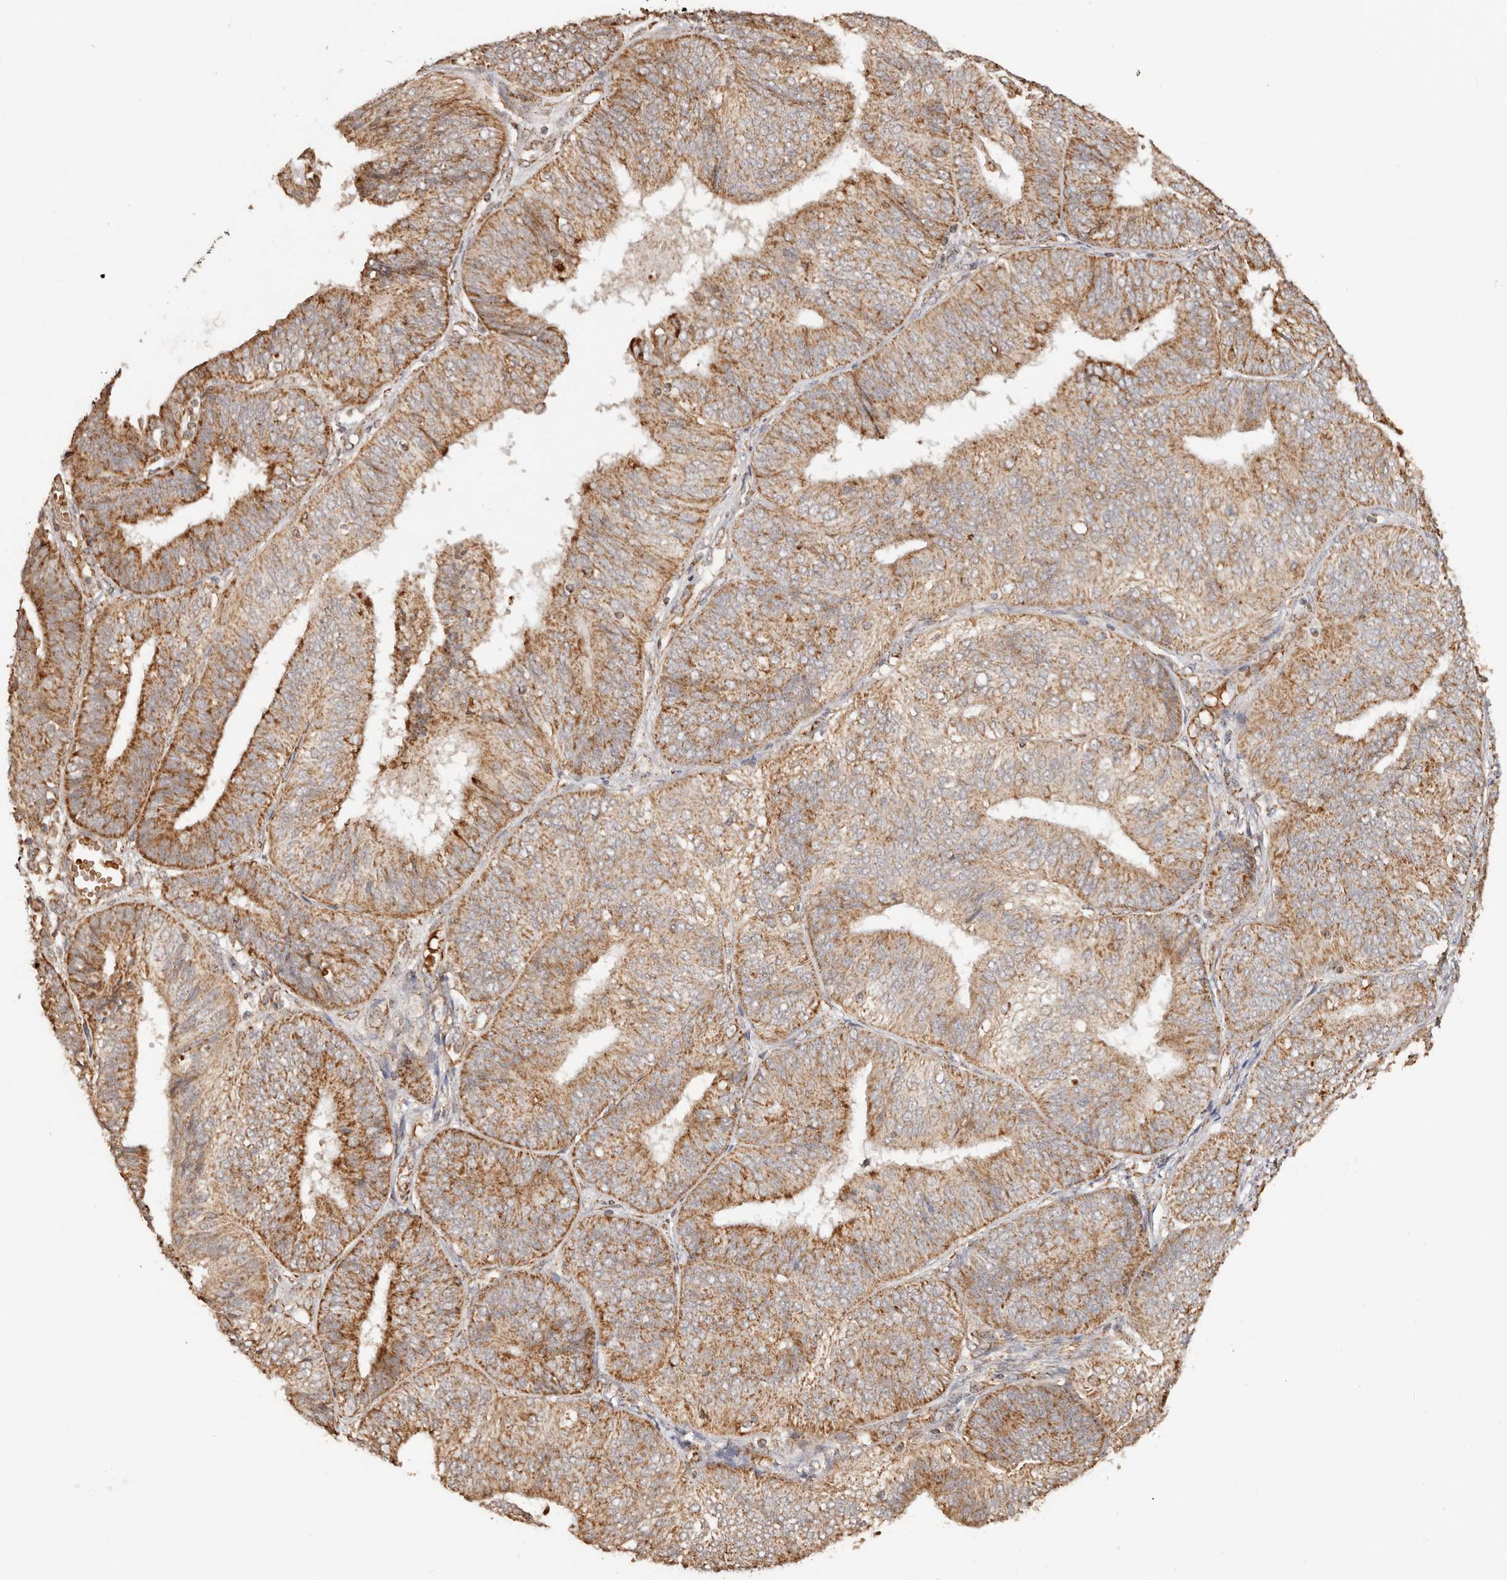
{"staining": {"intensity": "strong", "quantity": ">75%", "location": "cytoplasmic/membranous"}, "tissue": "endometrial cancer", "cell_type": "Tumor cells", "image_type": "cancer", "snomed": [{"axis": "morphology", "description": "Adenocarcinoma, NOS"}, {"axis": "topography", "description": "Endometrium"}], "caption": "Human adenocarcinoma (endometrial) stained for a protein (brown) shows strong cytoplasmic/membranous positive positivity in approximately >75% of tumor cells.", "gene": "NDUFB11", "patient": {"sex": "female", "age": 58}}